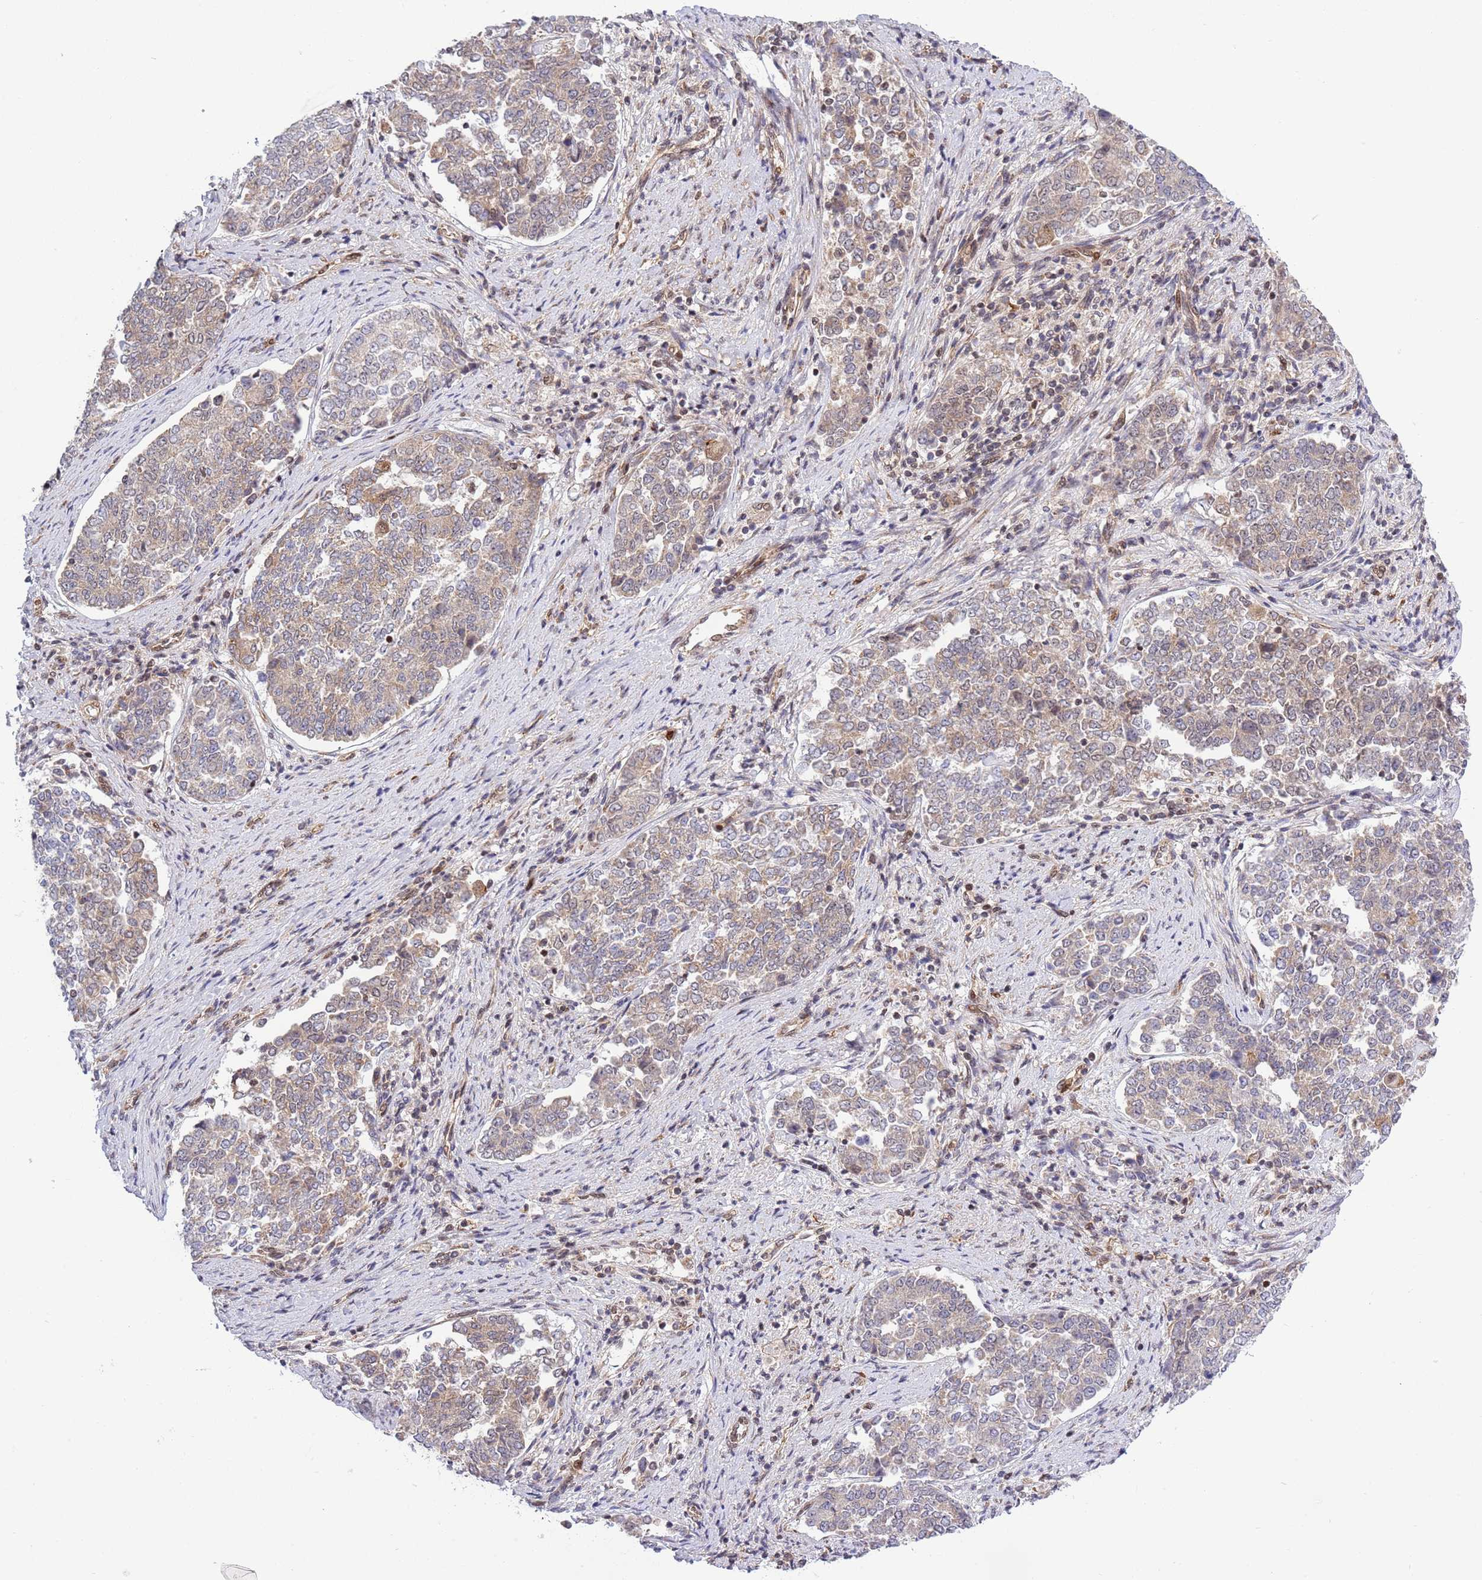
{"staining": {"intensity": "weak", "quantity": "<25%", "location": "cytoplasmic/membranous"}, "tissue": "endometrial cancer", "cell_type": "Tumor cells", "image_type": "cancer", "snomed": [{"axis": "morphology", "description": "Adenocarcinoma, NOS"}, {"axis": "topography", "description": "Endometrium"}], "caption": "IHC of human endometrial cancer shows no positivity in tumor cells.", "gene": "TBX10", "patient": {"sex": "female", "age": 80}}